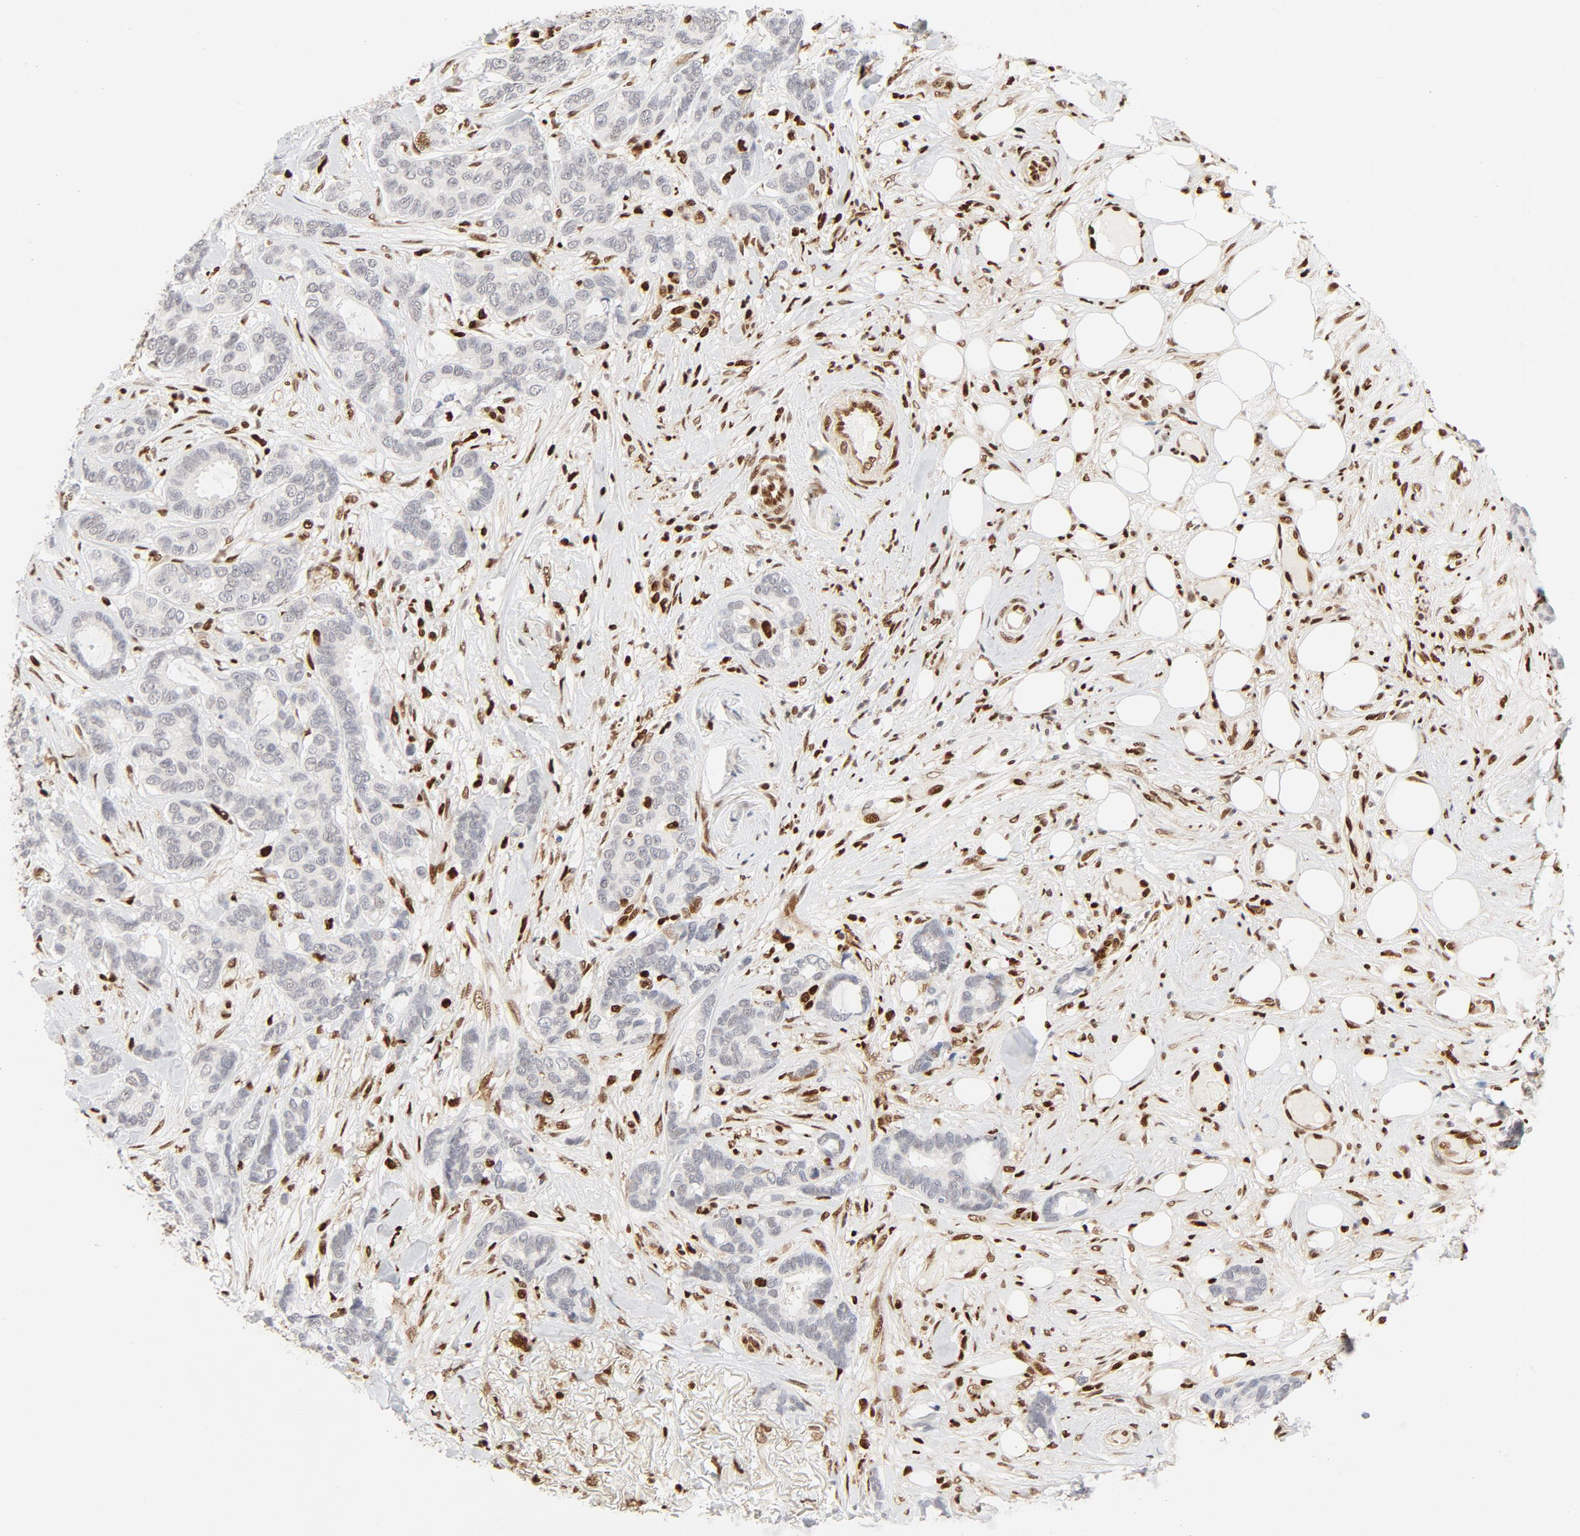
{"staining": {"intensity": "negative", "quantity": "none", "location": "none"}, "tissue": "breast cancer", "cell_type": "Tumor cells", "image_type": "cancer", "snomed": [{"axis": "morphology", "description": "Duct carcinoma"}, {"axis": "topography", "description": "Breast"}], "caption": "Immunohistochemistry photomicrograph of breast invasive ductal carcinoma stained for a protein (brown), which exhibits no positivity in tumor cells.", "gene": "MEF2A", "patient": {"sex": "female", "age": 87}}